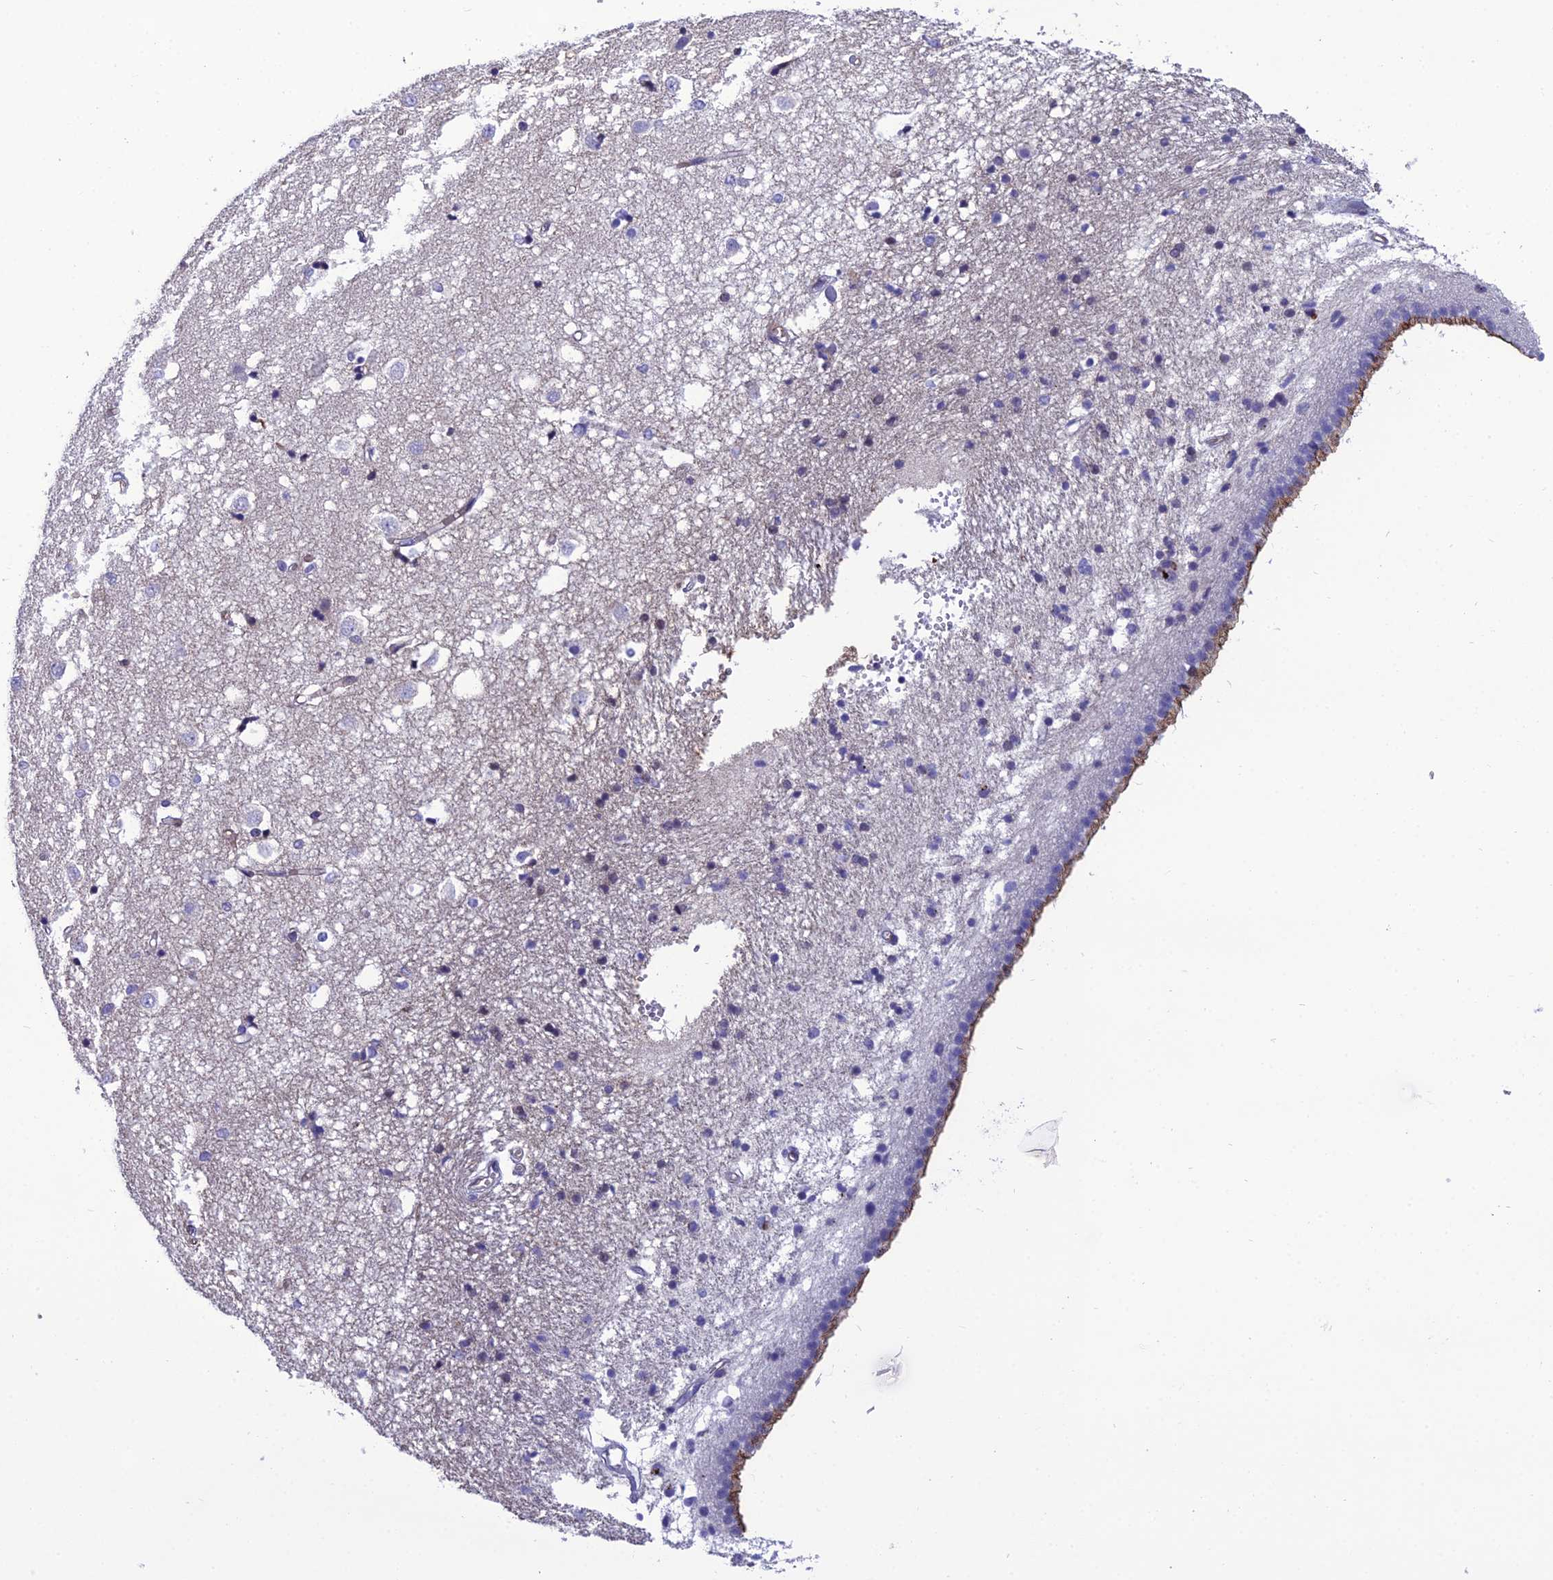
{"staining": {"intensity": "moderate", "quantity": "<25%", "location": "cytoplasmic/membranous"}, "tissue": "caudate", "cell_type": "Glial cells", "image_type": "normal", "snomed": [{"axis": "morphology", "description": "Normal tissue, NOS"}, {"axis": "topography", "description": "Lateral ventricle wall"}], "caption": "Immunohistochemical staining of unremarkable human caudate shows <25% levels of moderate cytoplasmic/membranous protein expression in about <25% of glial cells. (IHC, brightfield microscopy, high magnification).", "gene": "CRB2", "patient": {"sex": "male", "age": 45}}